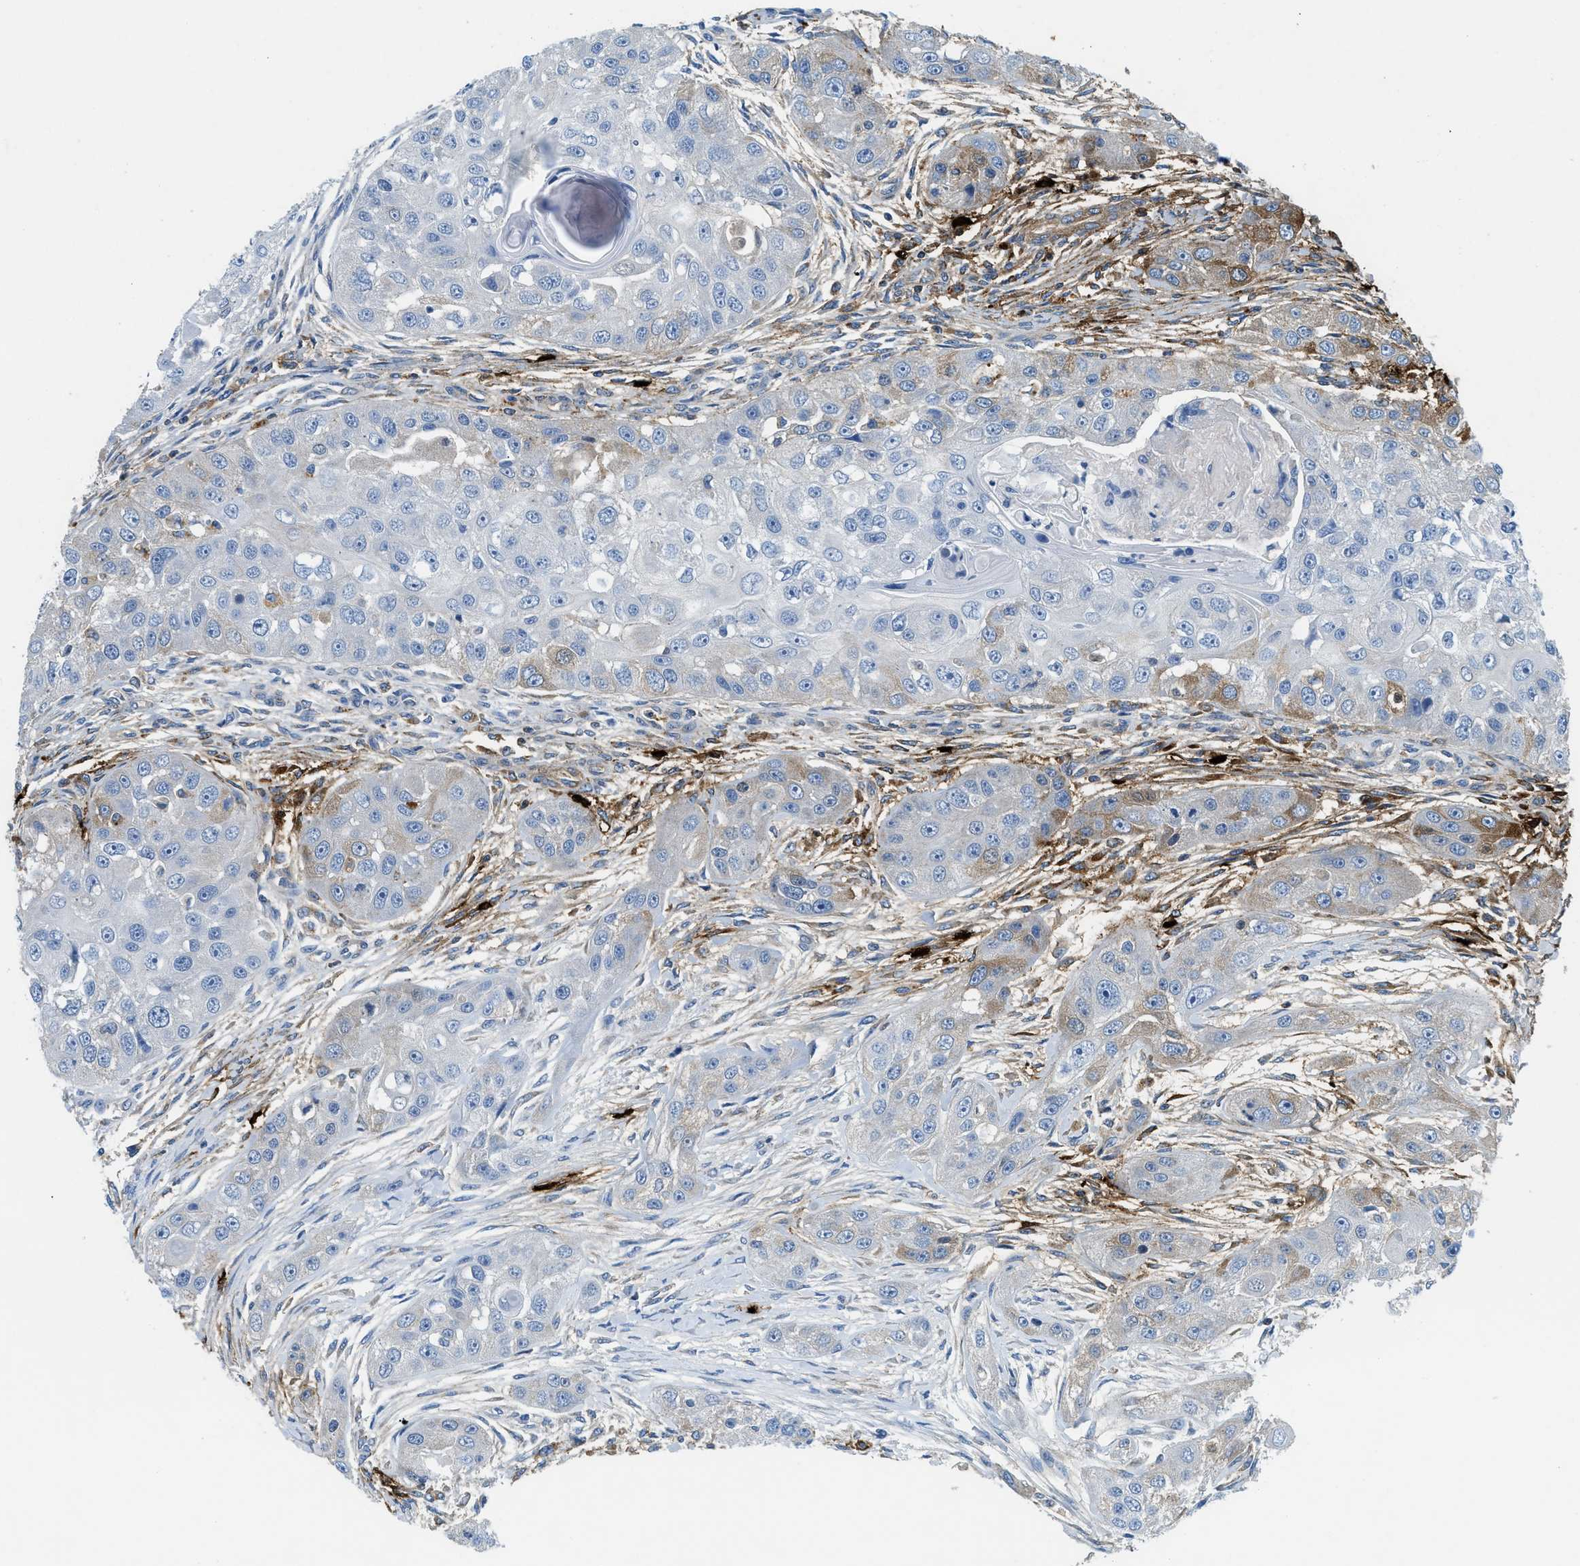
{"staining": {"intensity": "moderate", "quantity": "<25%", "location": "cytoplasmic/membranous"}, "tissue": "head and neck cancer", "cell_type": "Tumor cells", "image_type": "cancer", "snomed": [{"axis": "morphology", "description": "Normal tissue, NOS"}, {"axis": "morphology", "description": "Squamous cell carcinoma, NOS"}, {"axis": "topography", "description": "Skeletal muscle"}, {"axis": "topography", "description": "Head-Neck"}], "caption": "Immunohistochemical staining of head and neck squamous cell carcinoma displays moderate cytoplasmic/membranous protein expression in approximately <25% of tumor cells. (DAB (3,3'-diaminobenzidine) IHC with brightfield microscopy, high magnification).", "gene": "TPSAB1", "patient": {"sex": "male", "age": 51}}